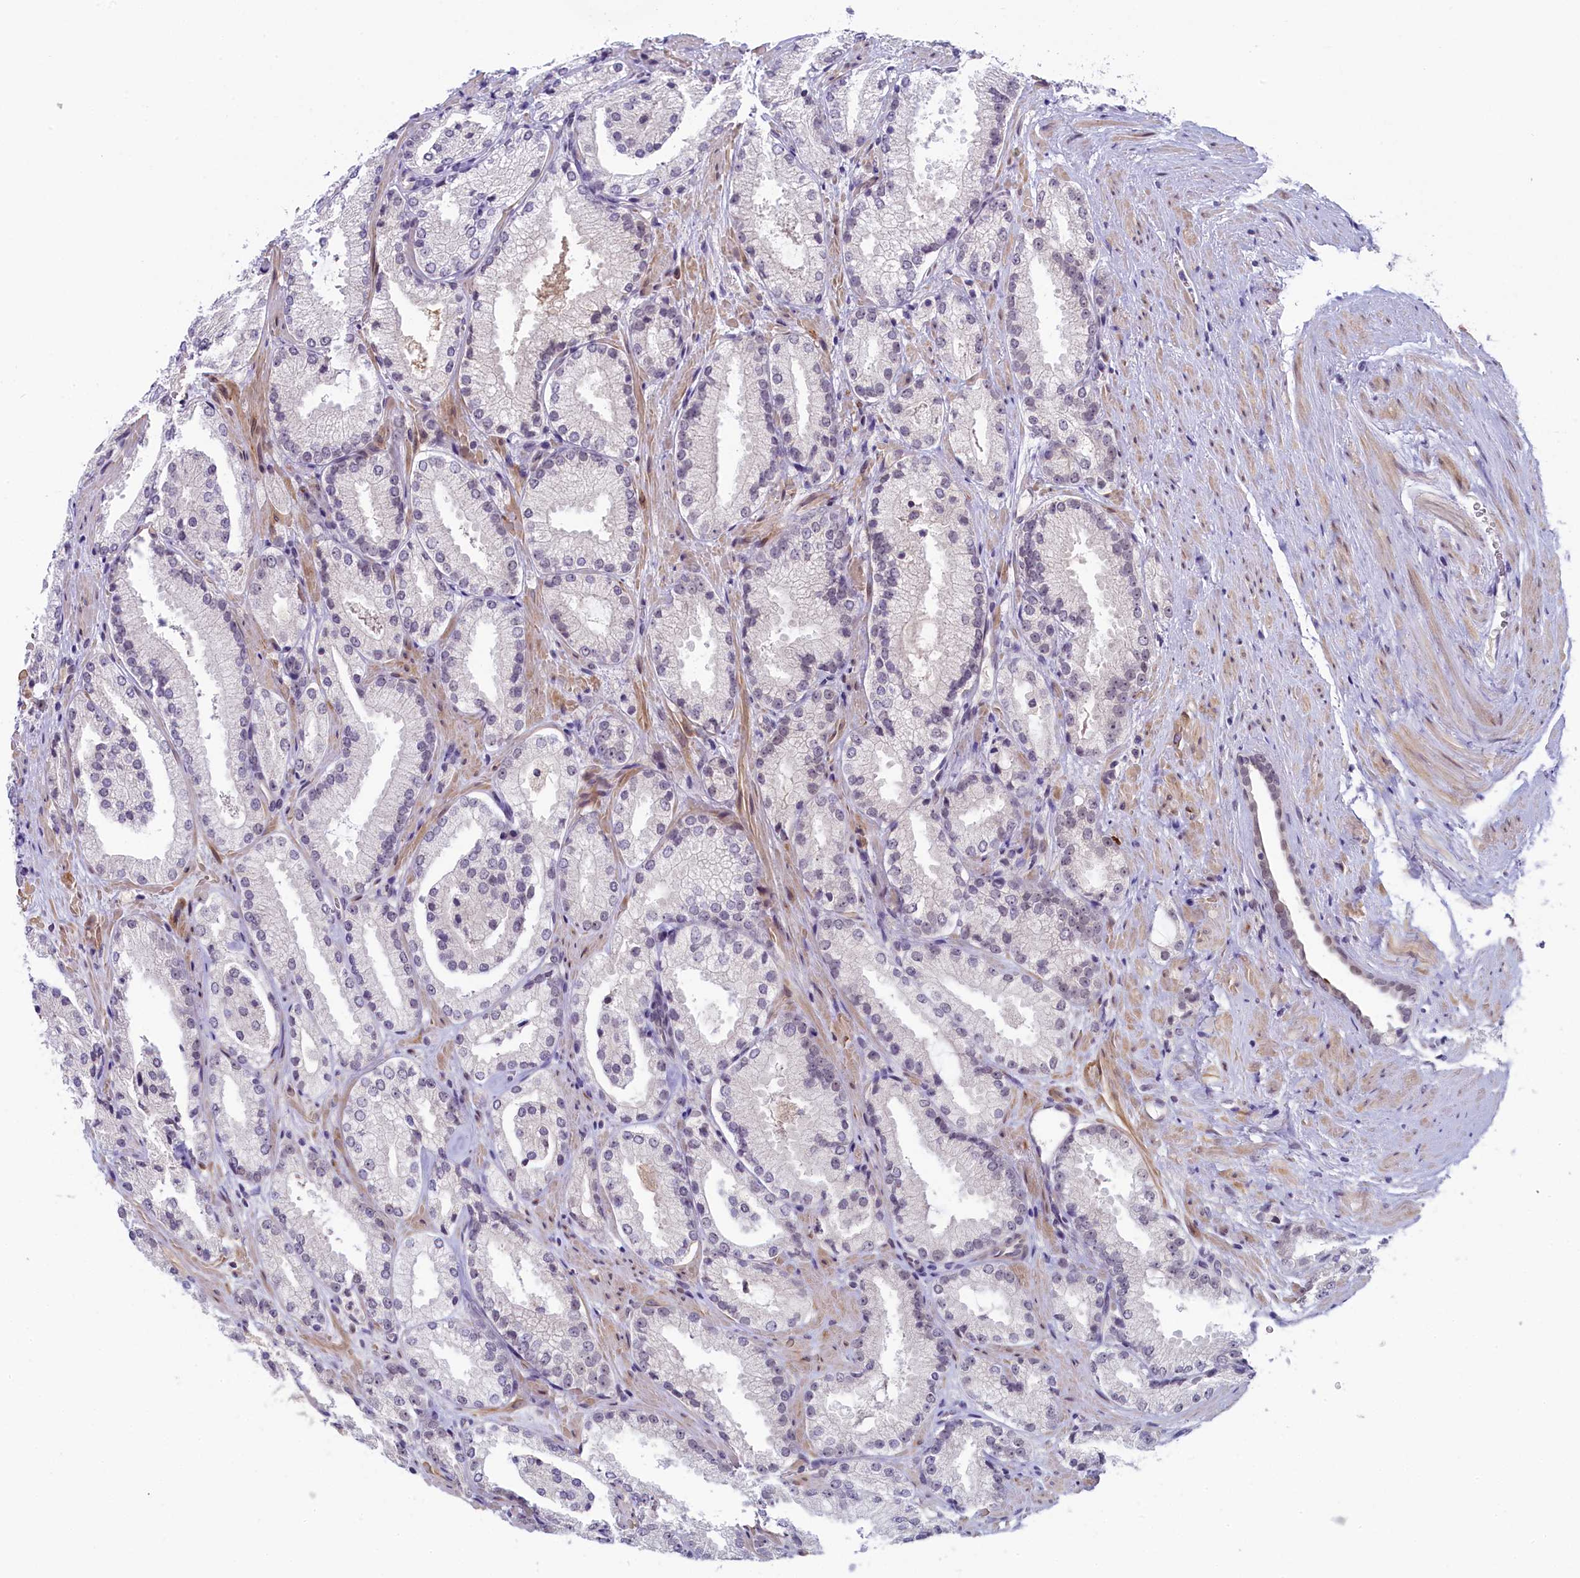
{"staining": {"intensity": "weak", "quantity": "<25%", "location": "nuclear"}, "tissue": "prostate cancer", "cell_type": "Tumor cells", "image_type": "cancer", "snomed": [{"axis": "morphology", "description": "Adenocarcinoma, High grade"}, {"axis": "topography", "description": "Prostate"}], "caption": "Immunohistochemistry image of neoplastic tissue: prostate cancer (adenocarcinoma (high-grade)) stained with DAB exhibits no significant protein positivity in tumor cells. Nuclei are stained in blue.", "gene": "CRAMP1", "patient": {"sex": "male", "age": 73}}